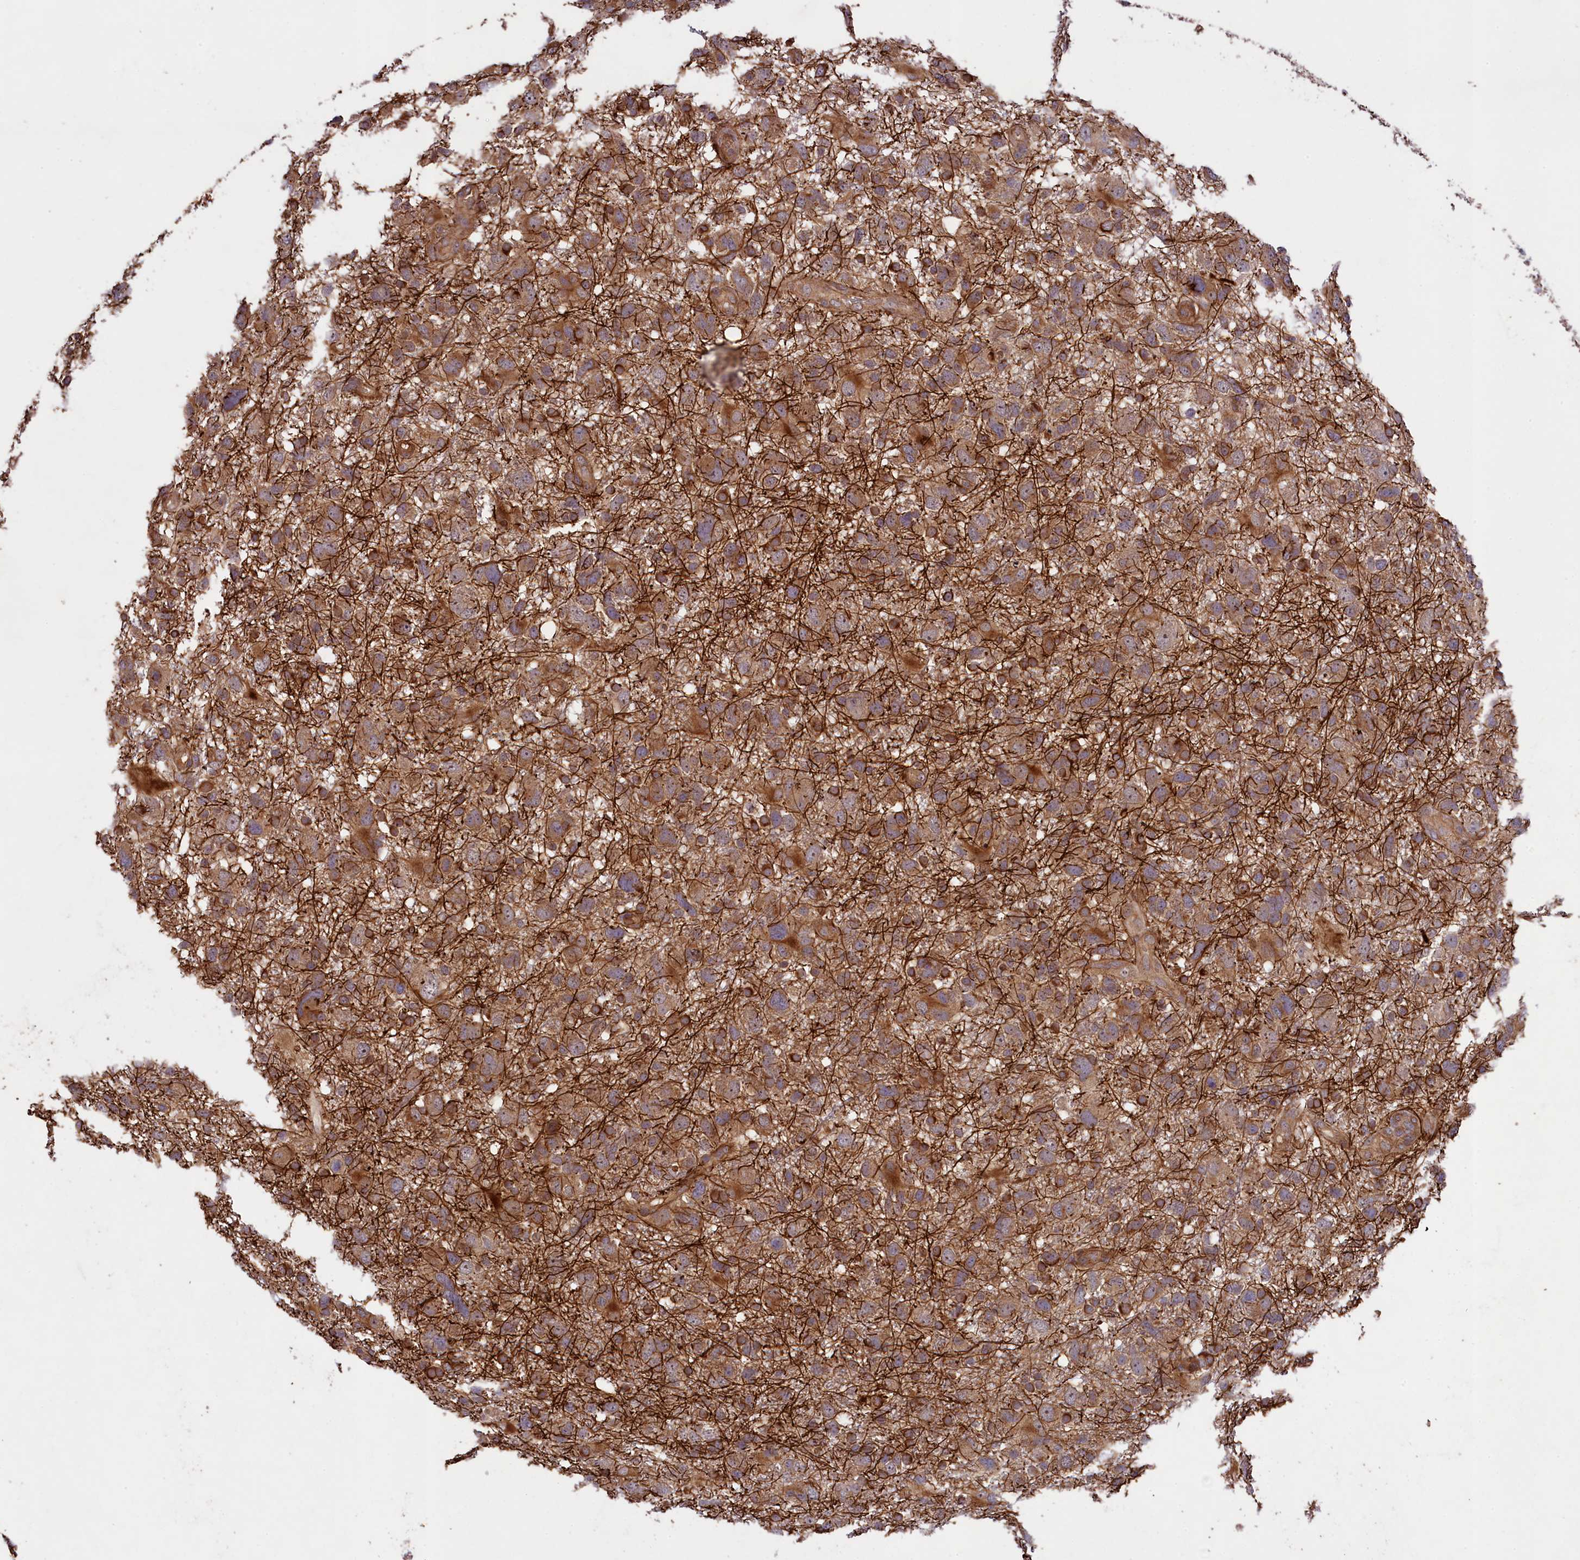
{"staining": {"intensity": "moderate", "quantity": ">75%", "location": "cytoplasmic/membranous"}, "tissue": "glioma", "cell_type": "Tumor cells", "image_type": "cancer", "snomed": [{"axis": "morphology", "description": "Glioma, malignant, High grade"}, {"axis": "topography", "description": "Brain"}], "caption": "Immunohistochemical staining of glioma demonstrates medium levels of moderate cytoplasmic/membranous expression in approximately >75% of tumor cells.", "gene": "CCDC102A", "patient": {"sex": "male", "age": 61}}